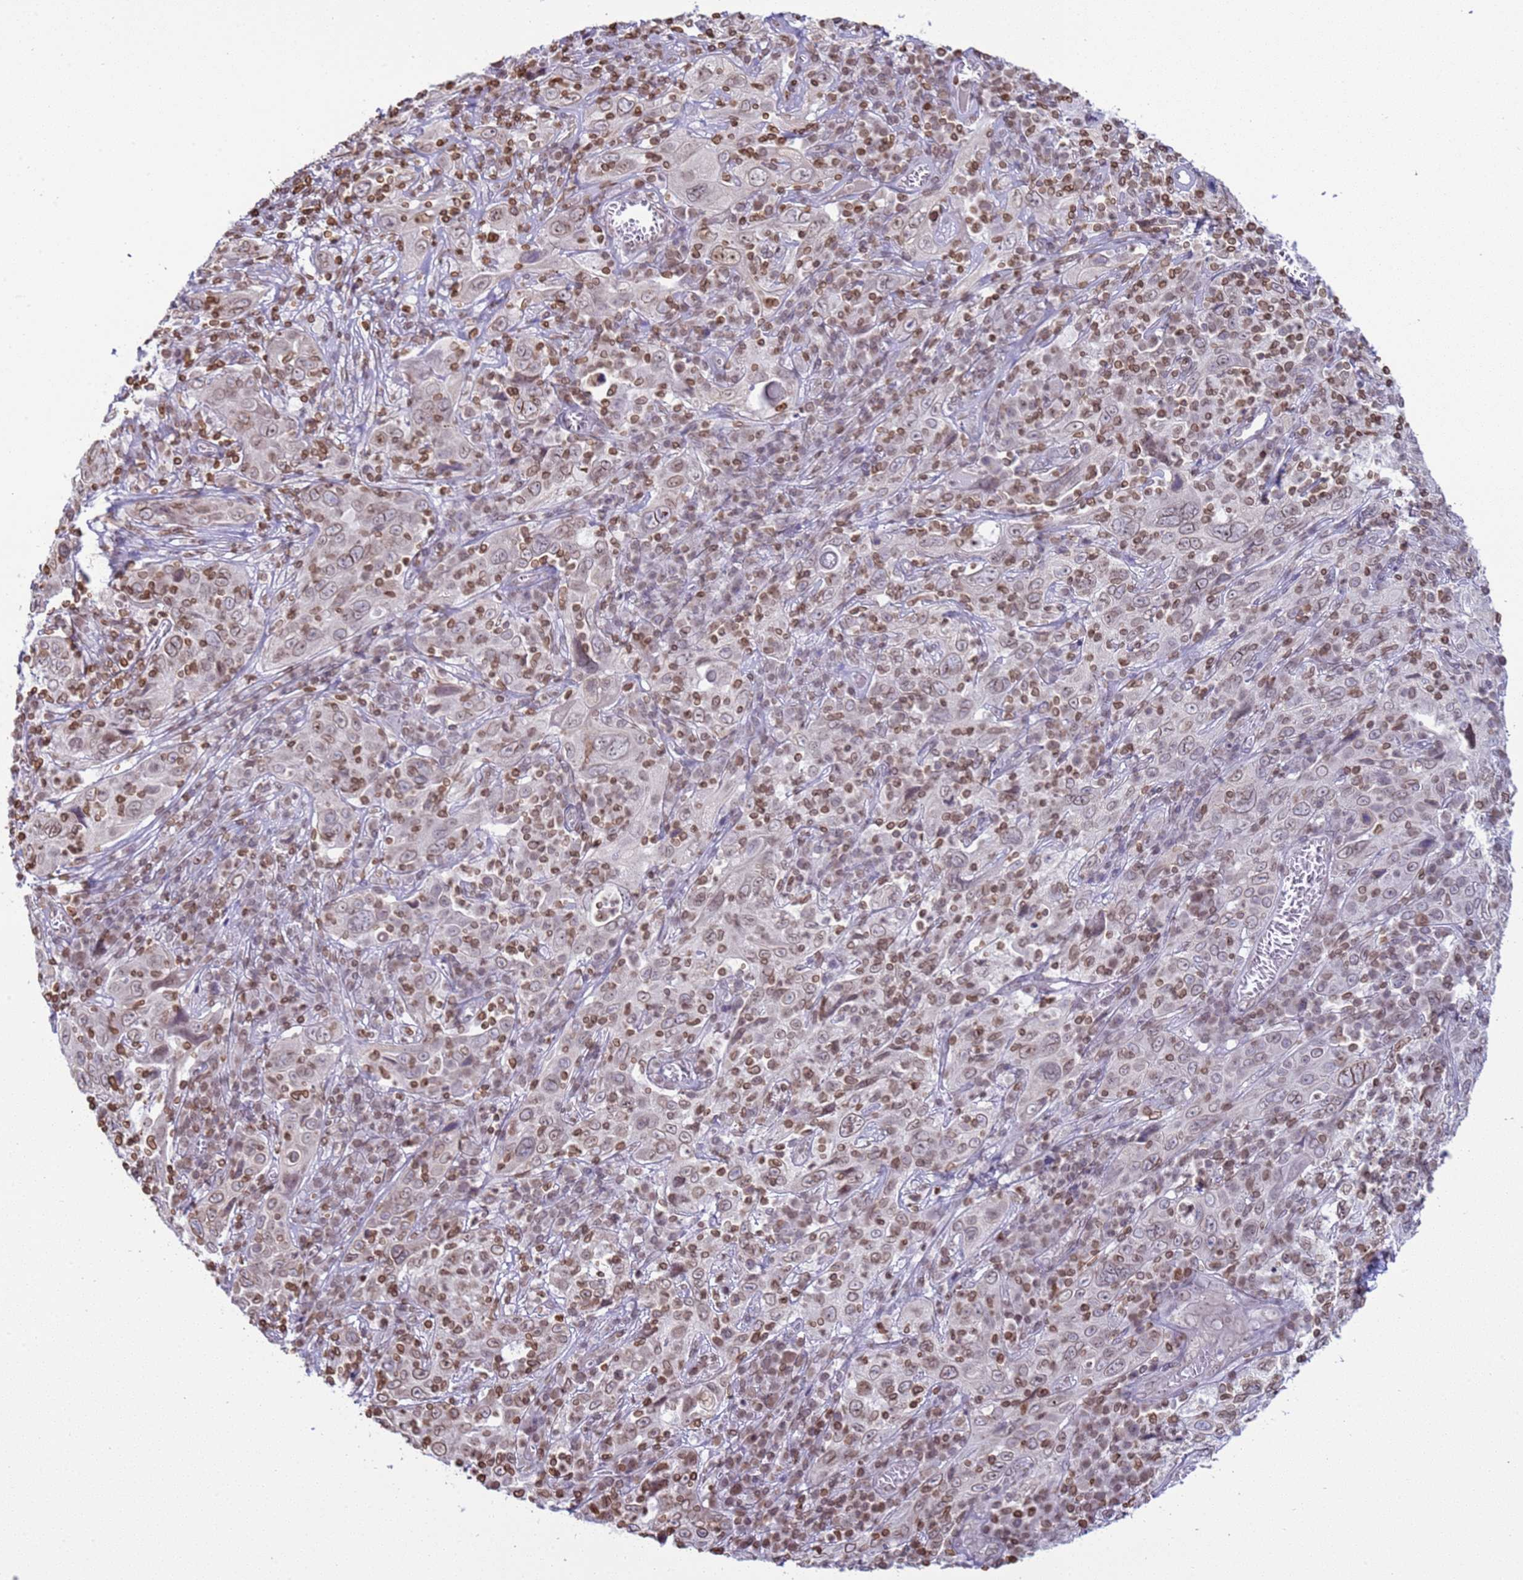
{"staining": {"intensity": "weak", "quantity": "25%-75%", "location": "cytoplasmic/membranous,nuclear"}, "tissue": "cervical cancer", "cell_type": "Tumor cells", "image_type": "cancer", "snomed": [{"axis": "morphology", "description": "Squamous cell carcinoma, NOS"}, {"axis": "topography", "description": "Cervix"}], "caption": "Brown immunohistochemical staining in squamous cell carcinoma (cervical) reveals weak cytoplasmic/membranous and nuclear staining in about 25%-75% of tumor cells.", "gene": "DHX37", "patient": {"sex": "female", "age": 46}}